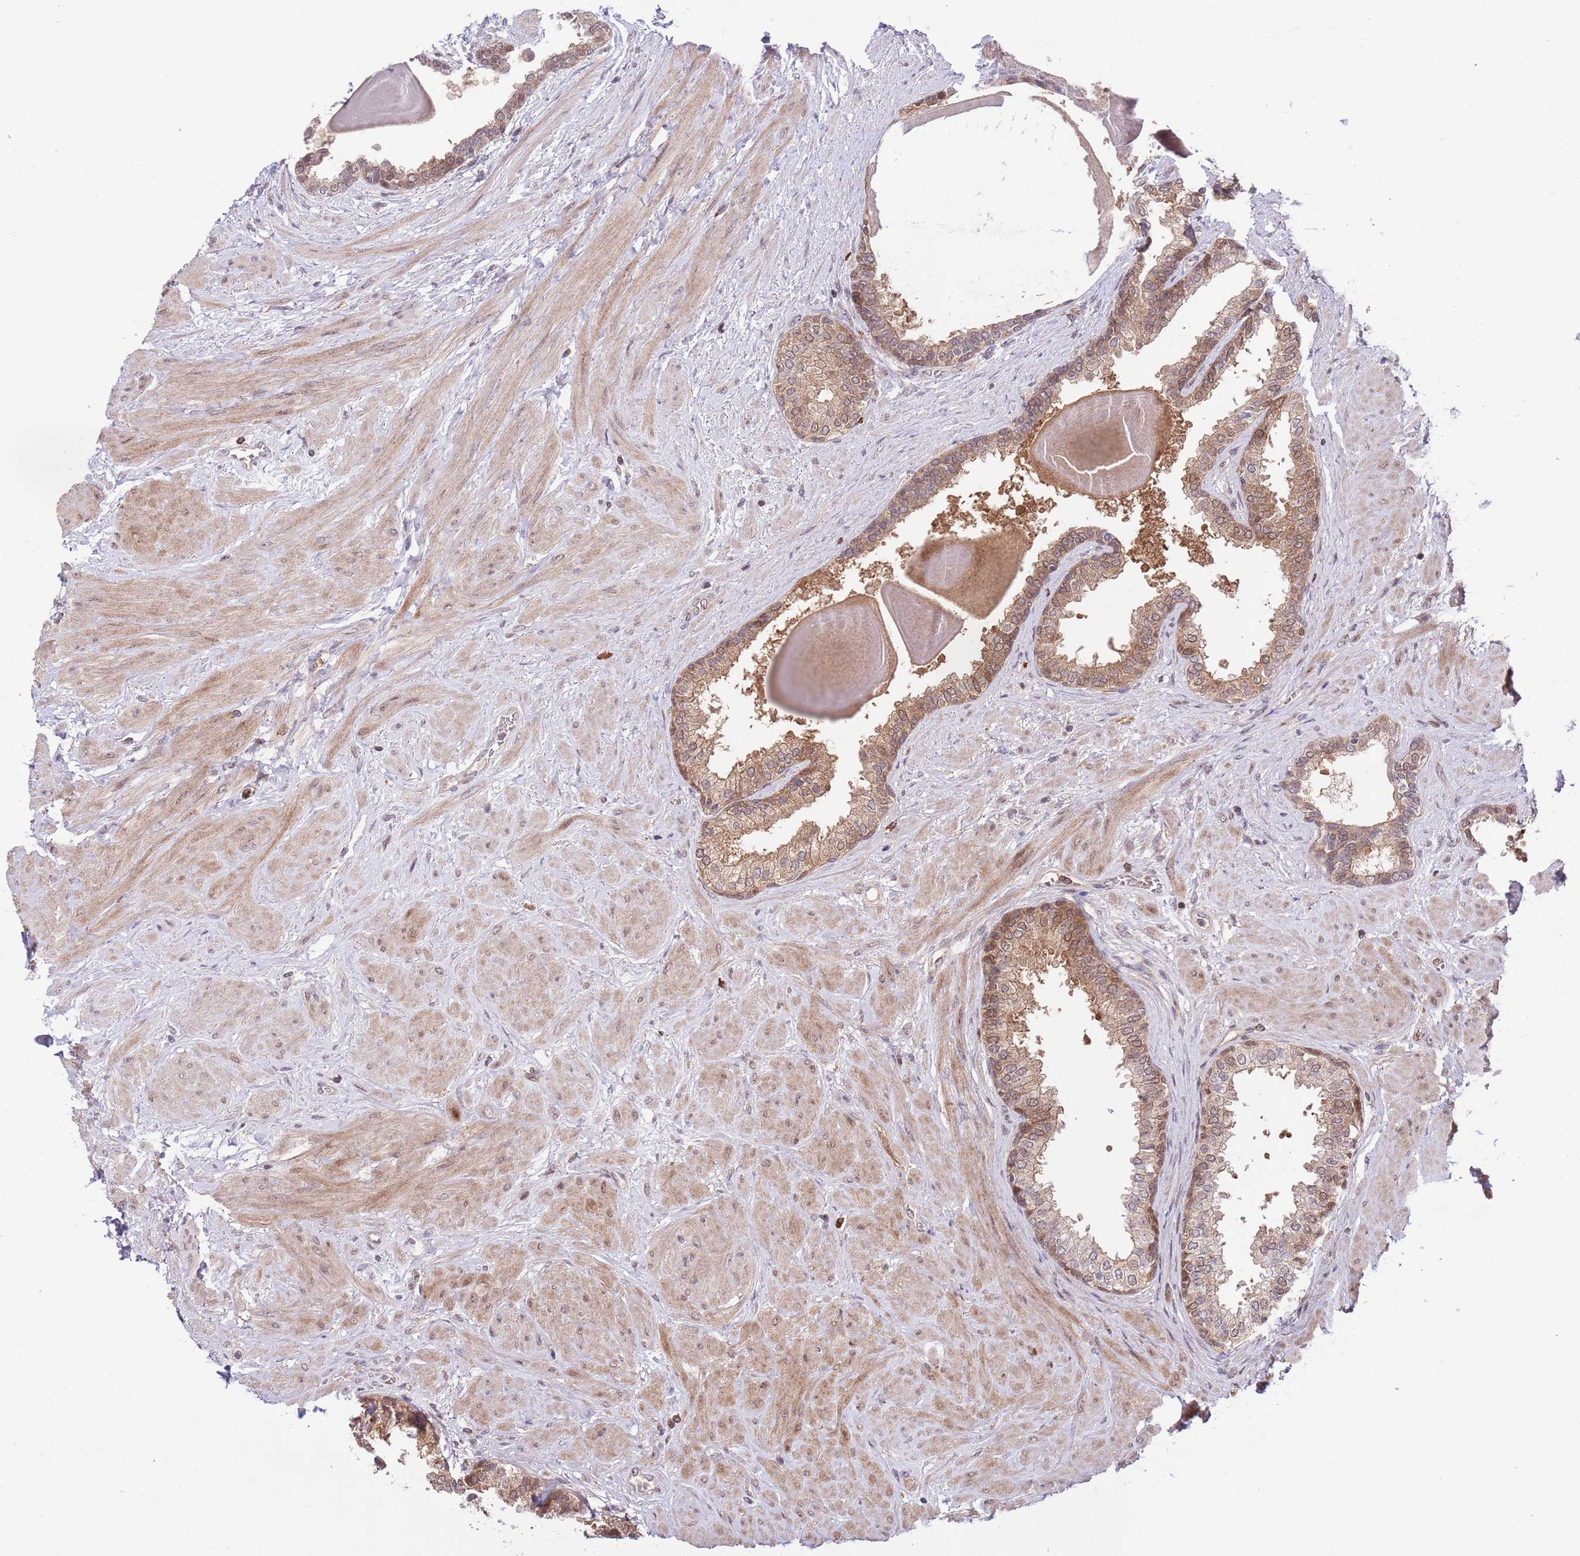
{"staining": {"intensity": "moderate", "quantity": ">75%", "location": "cytoplasmic/membranous,nuclear"}, "tissue": "prostate", "cell_type": "Glandular cells", "image_type": "normal", "snomed": [{"axis": "morphology", "description": "Normal tissue, NOS"}, {"axis": "topography", "description": "Prostate"}], "caption": "A high-resolution image shows IHC staining of normal prostate, which shows moderate cytoplasmic/membranous,nuclear staining in approximately >75% of glandular cells. (Stains: DAB in brown, nuclei in blue, Microscopy: brightfield microscopy at high magnification).", "gene": "HDHD2", "patient": {"sex": "male", "age": 48}}